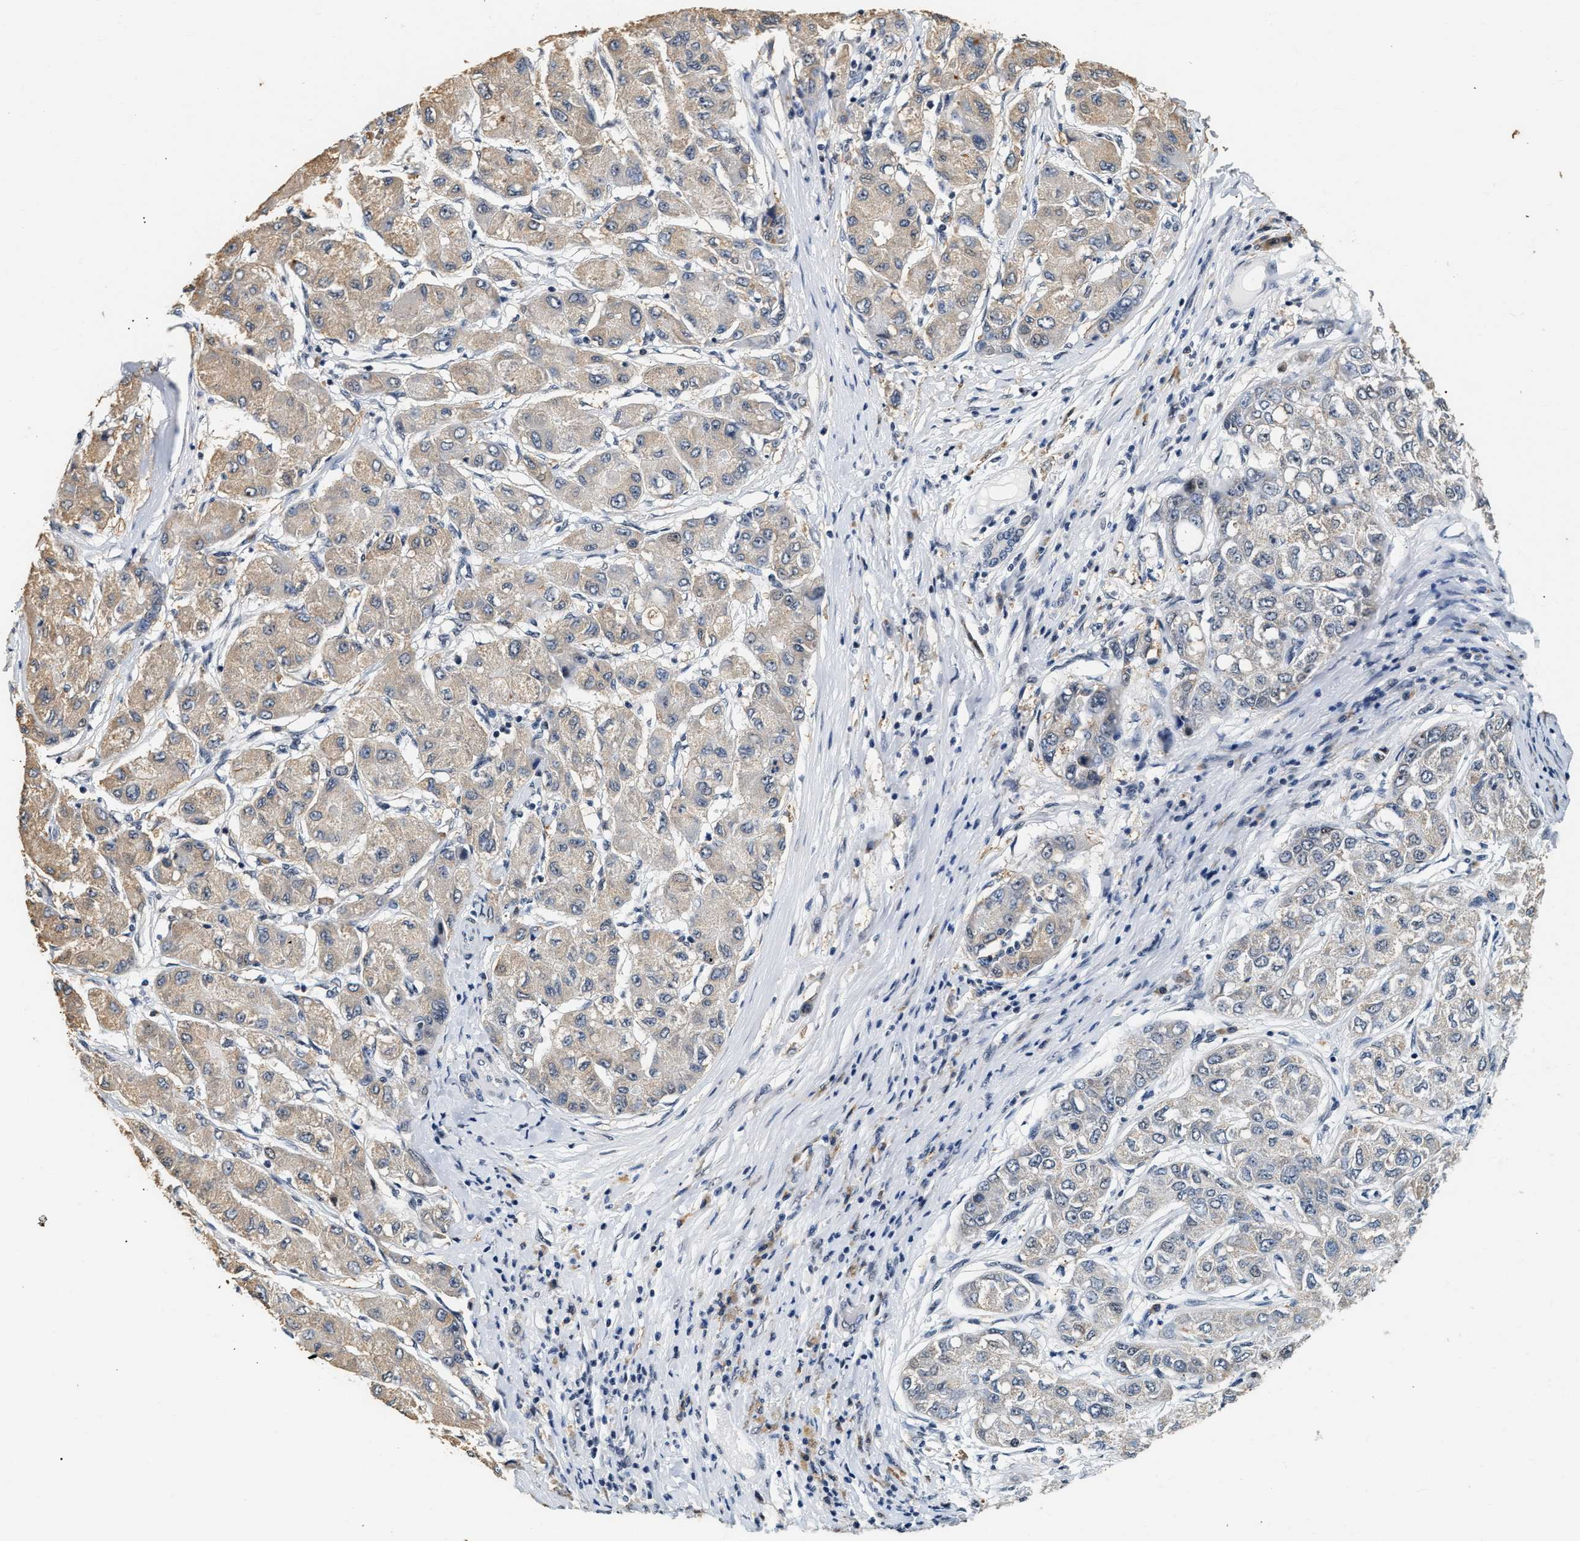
{"staining": {"intensity": "weak", "quantity": "25%-75%", "location": "cytoplasmic/membranous"}, "tissue": "liver cancer", "cell_type": "Tumor cells", "image_type": "cancer", "snomed": [{"axis": "morphology", "description": "Carcinoma, Hepatocellular, NOS"}, {"axis": "topography", "description": "Liver"}], "caption": "Immunohistochemistry (IHC) histopathology image of human liver hepatocellular carcinoma stained for a protein (brown), which reveals low levels of weak cytoplasmic/membranous staining in about 25%-75% of tumor cells.", "gene": "THOC1", "patient": {"sex": "male", "age": 80}}